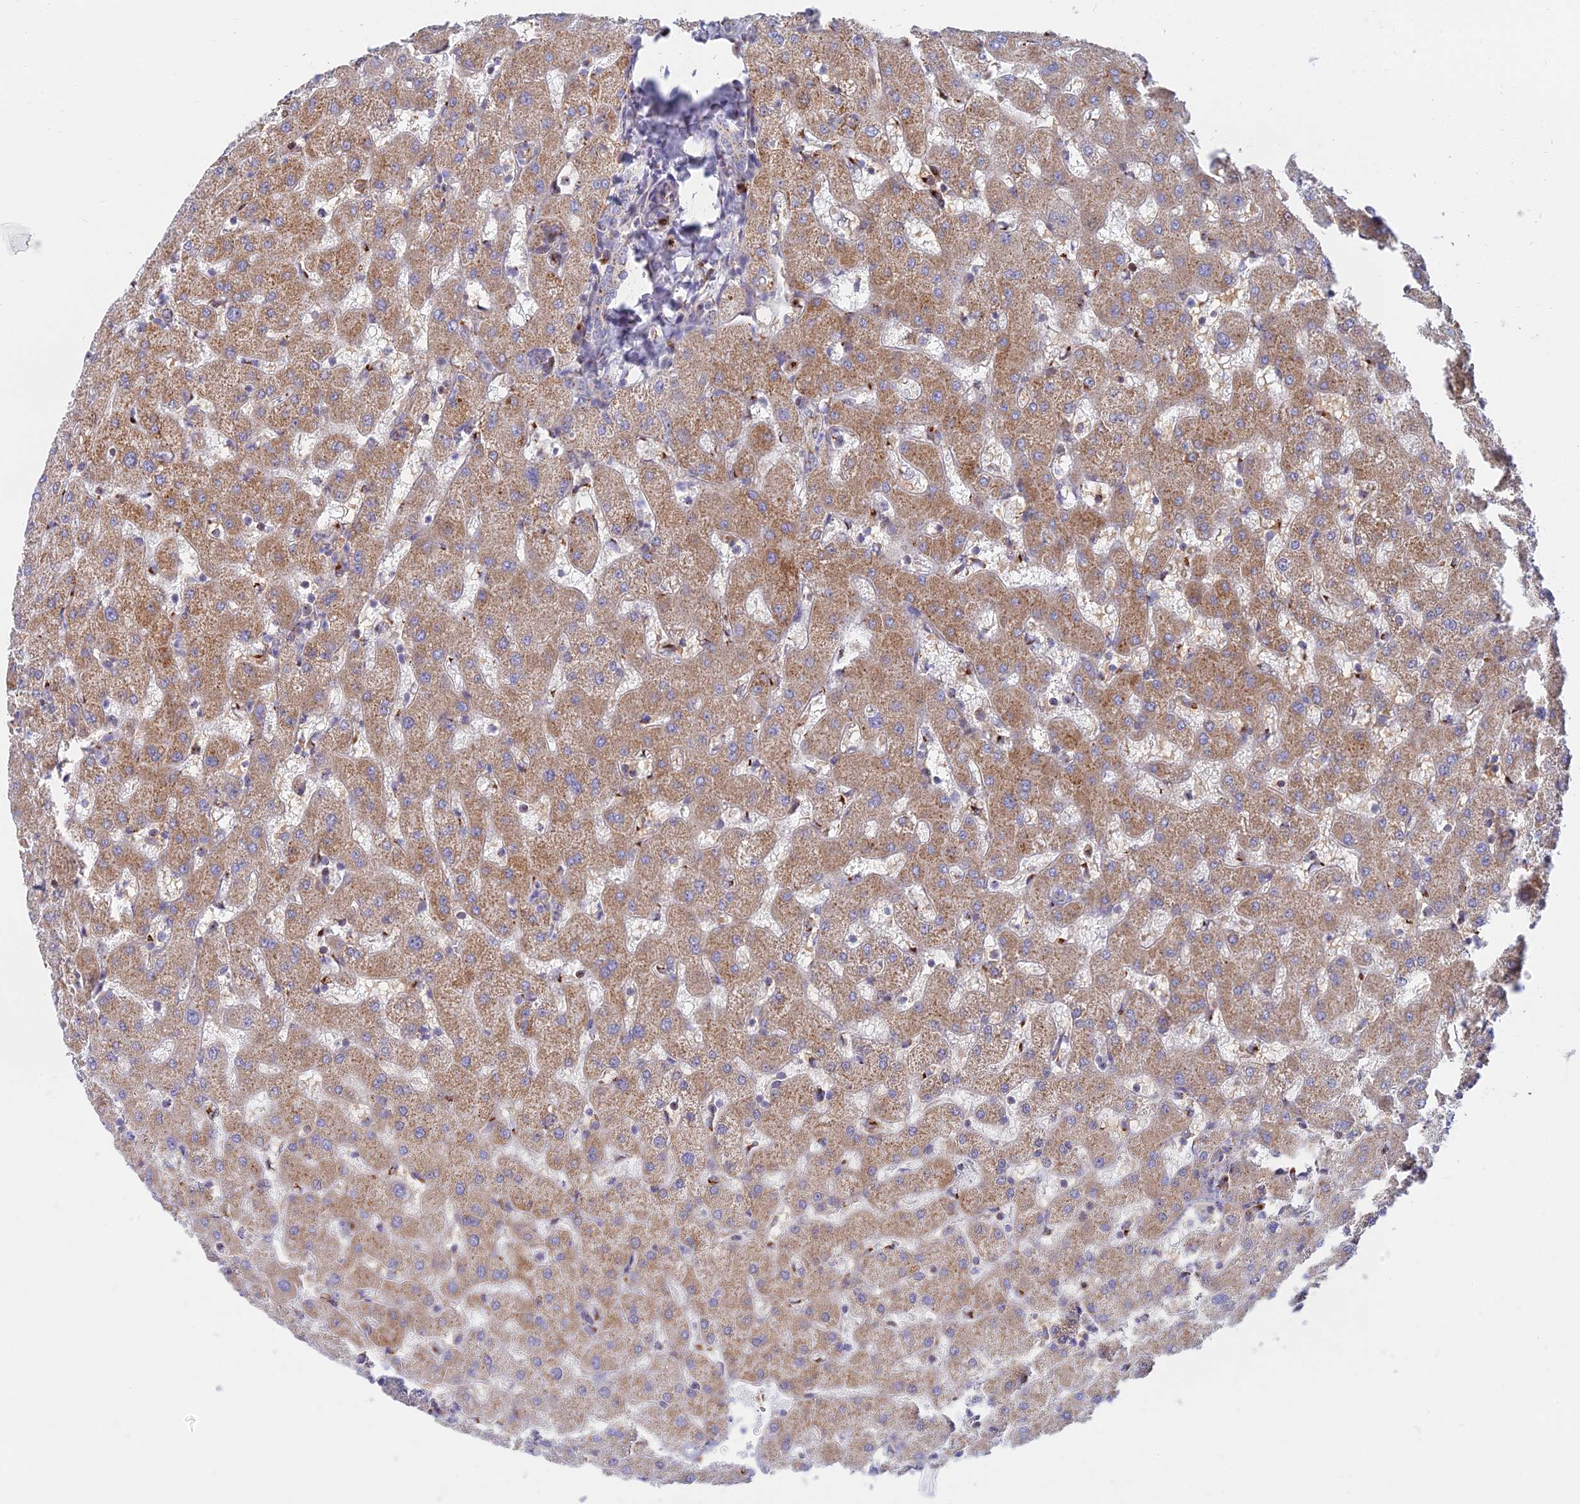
{"staining": {"intensity": "negative", "quantity": "none", "location": "none"}, "tissue": "liver", "cell_type": "Cholangiocytes", "image_type": "normal", "snomed": [{"axis": "morphology", "description": "Normal tissue, NOS"}, {"axis": "topography", "description": "Liver"}], "caption": "This is a photomicrograph of immunohistochemistry staining of unremarkable liver, which shows no positivity in cholangiocytes. (Brightfield microscopy of DAB immunohistochemistry at high magnification).", "gene": "ENSG00000267561", "patient": {"sex": "female", "age": 63}}